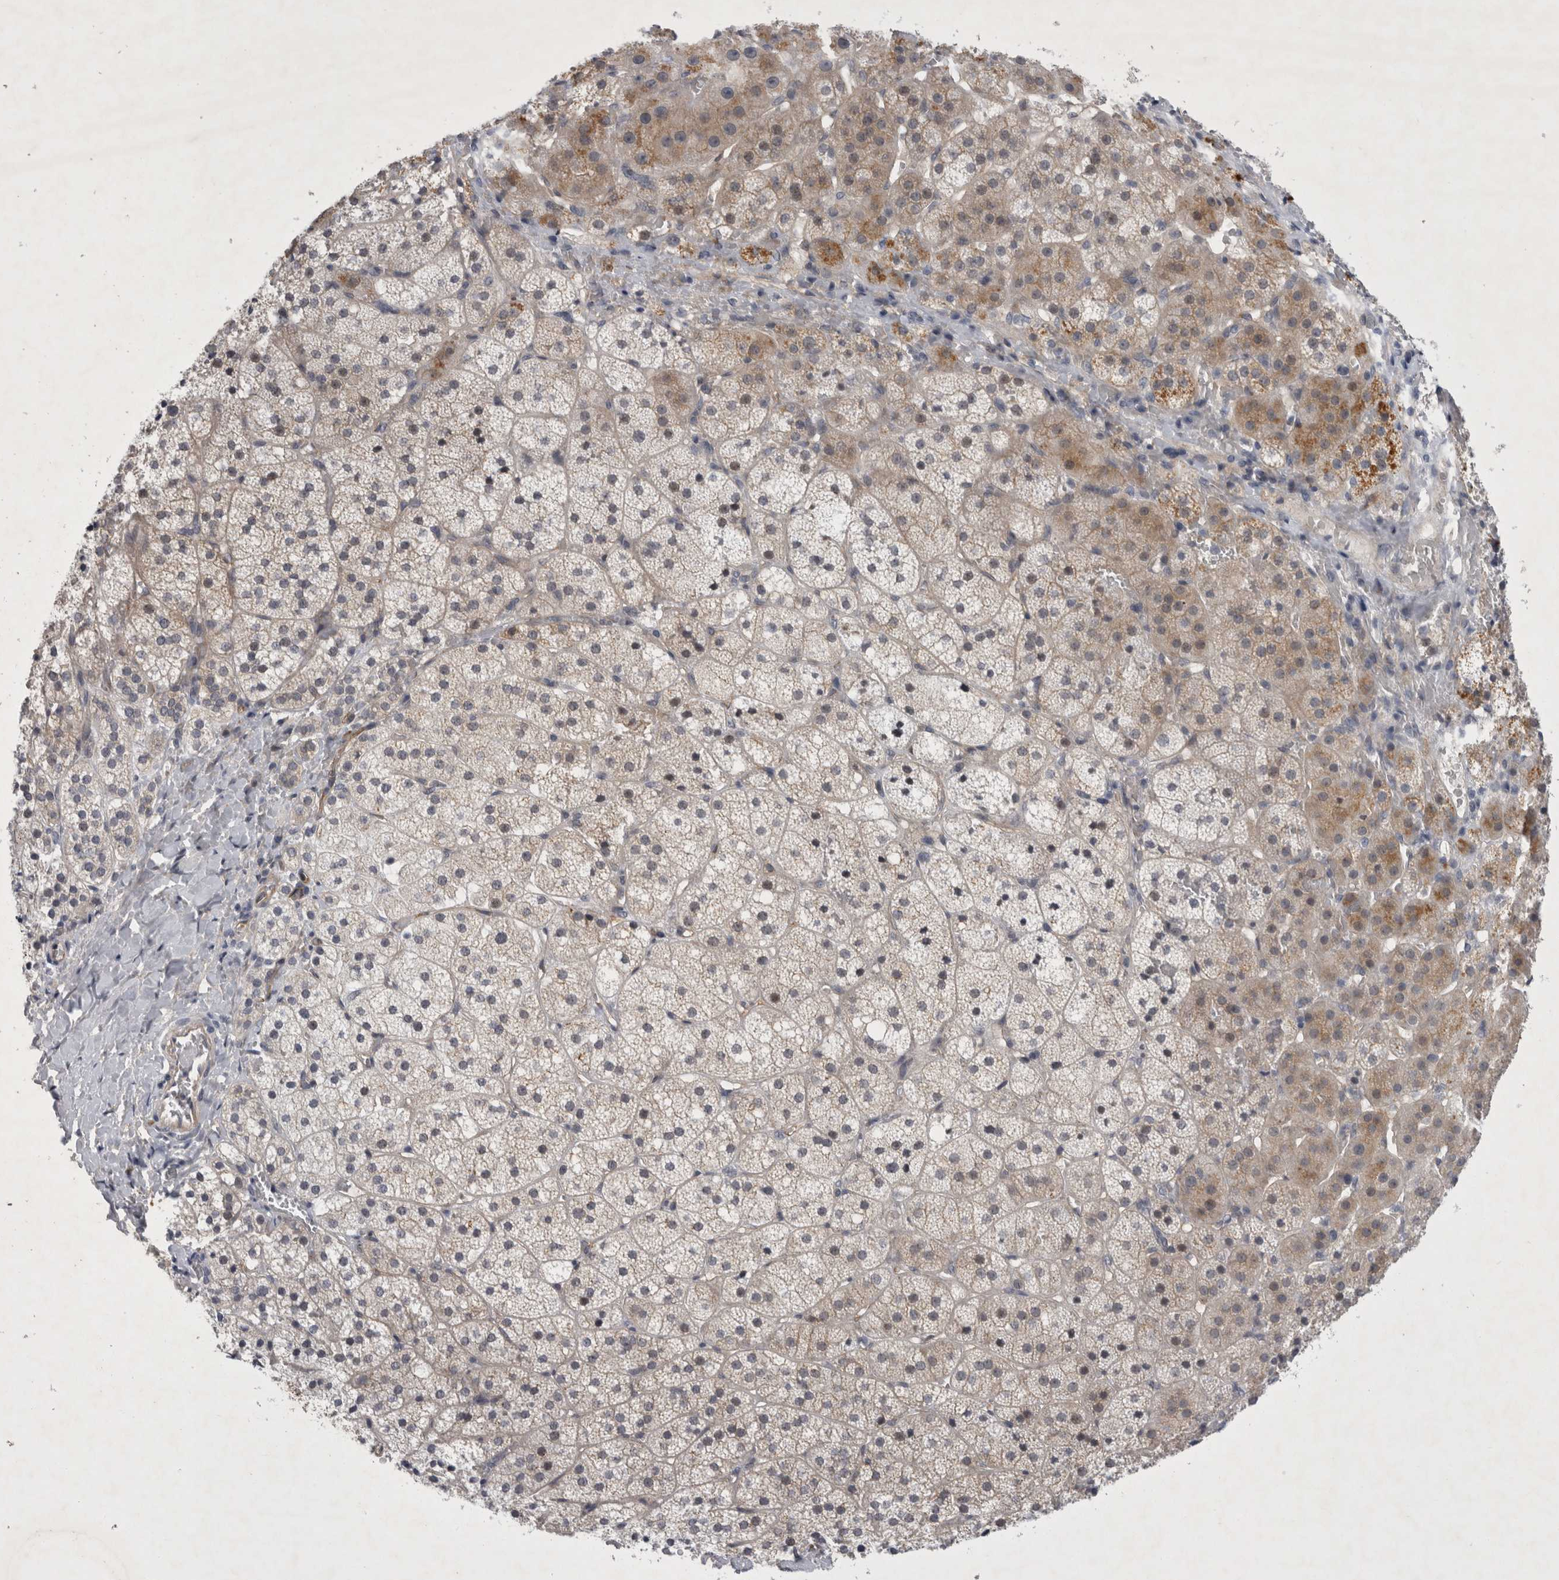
{"staining": {"intensity": "weak", "quantity": ">75%", "location": "cytoplasmic/membranous,nuclear"}, "tissue": "adrenal gland", "cell_type": "Glandular cells", "image_type": "normal", "snomed": [{"axis": "morphology", "description": "Normal tissue, NOS"}, {"axis": "topography", "description": "Adrenal gland"}], "caption": "A brown stain highlights weak cytoplasmic/membranous,nuclear staining of a protein in glandular cells of unremarkable human adrenal gland.", "gene": "PARP11", "patient": {"sex": "female", "age": 44}}